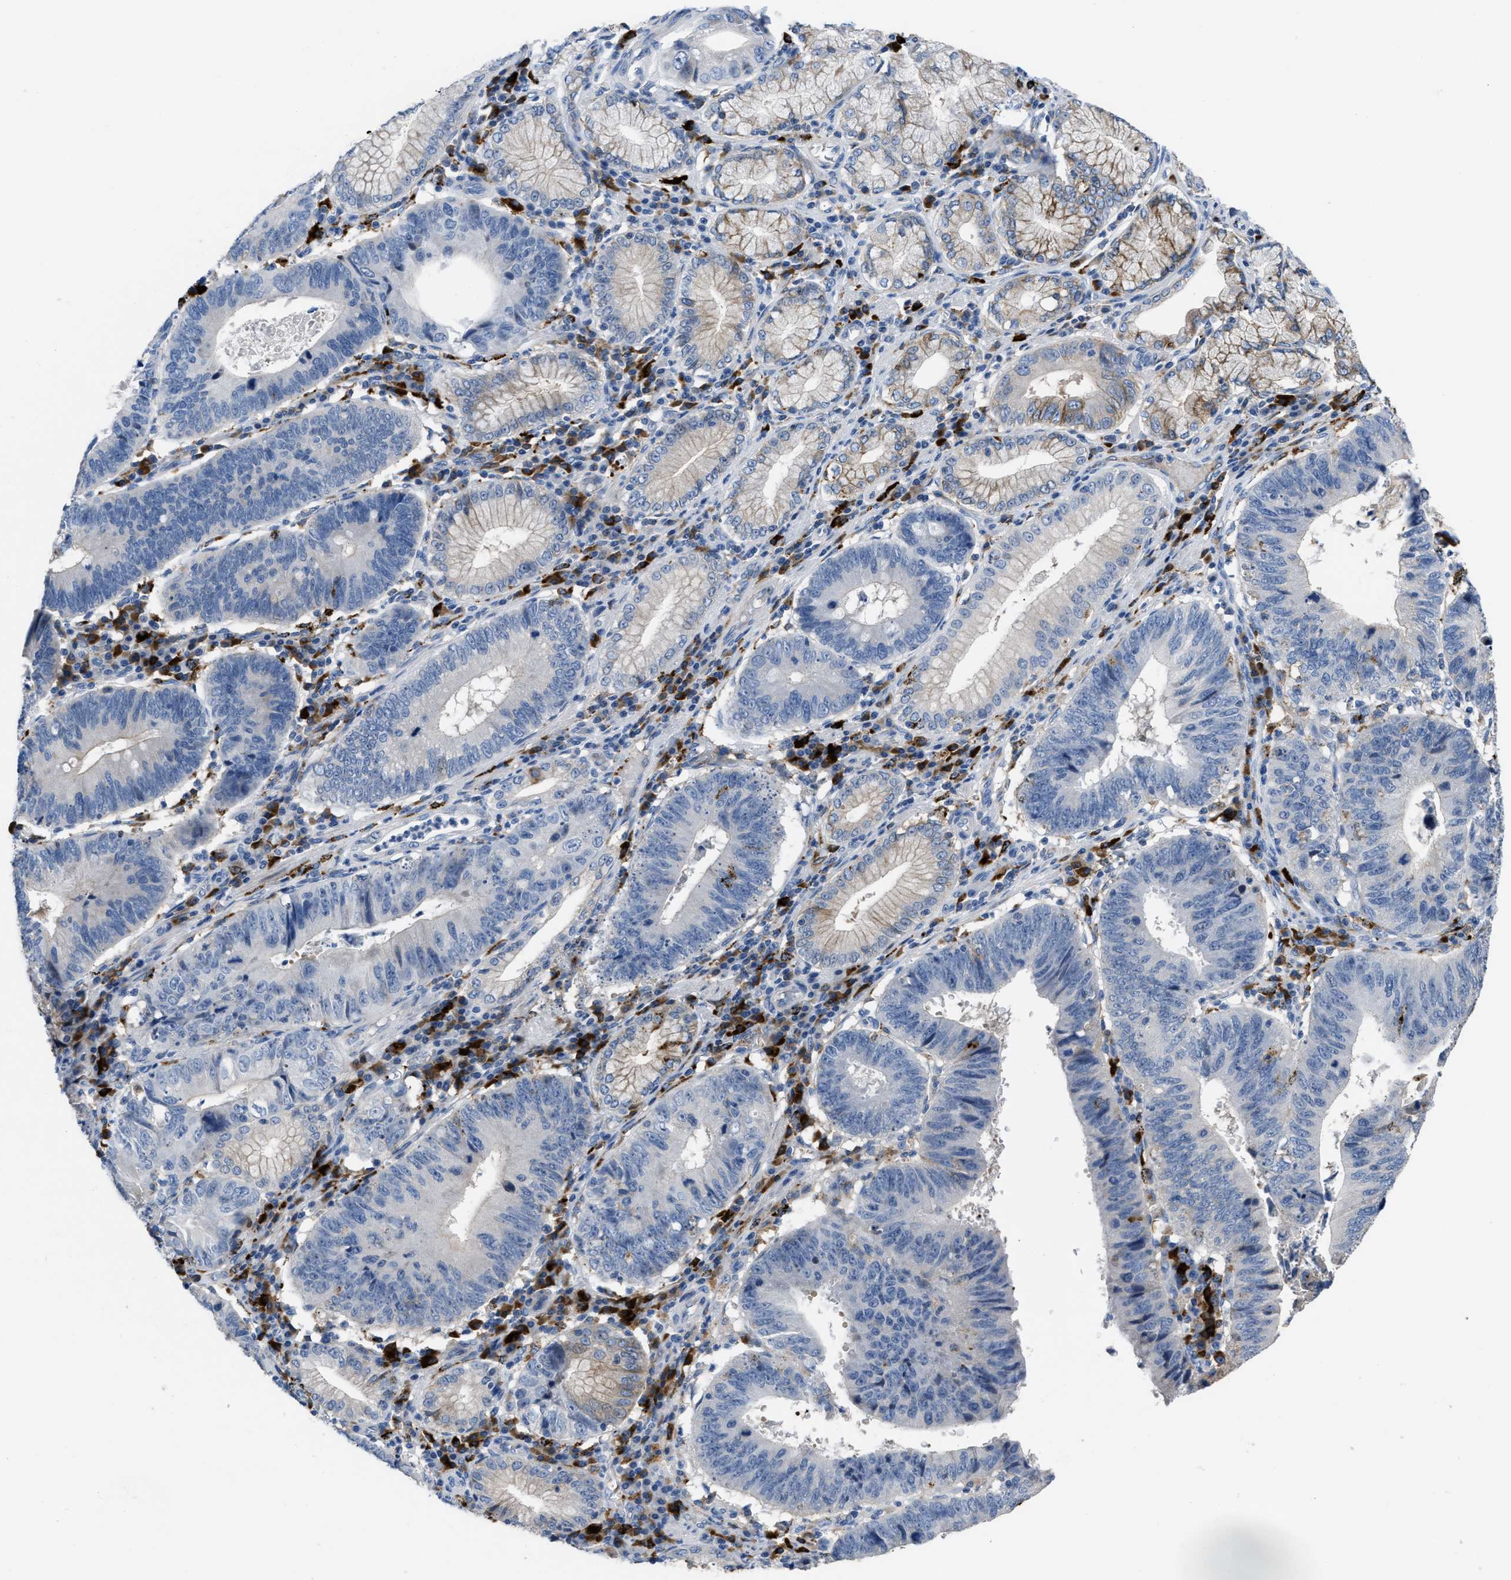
{"staining": {"intensity": "negative", "quantity": "none", "location": "none"}, "tissue": "stomach cancer", "cell_type": "Tumor cells", "image_type": "cancer", "snomed": [{"axis": "morphology", "description": "Adenocarcinoma, NOS"}, {"axis": "topography", "description": "Stomach"}], "caption": "Stomach cancer (adenocarcinoma) was stained to show a protein in brown. There is no significant positivity in tumor cells. (DAB (3,3'-diaminobenzidine) immunohistochemistry (IHC) with hematoxylin counter stain).", "gene": "FGF18", "patient": {"sex": "male", "age": 59}}